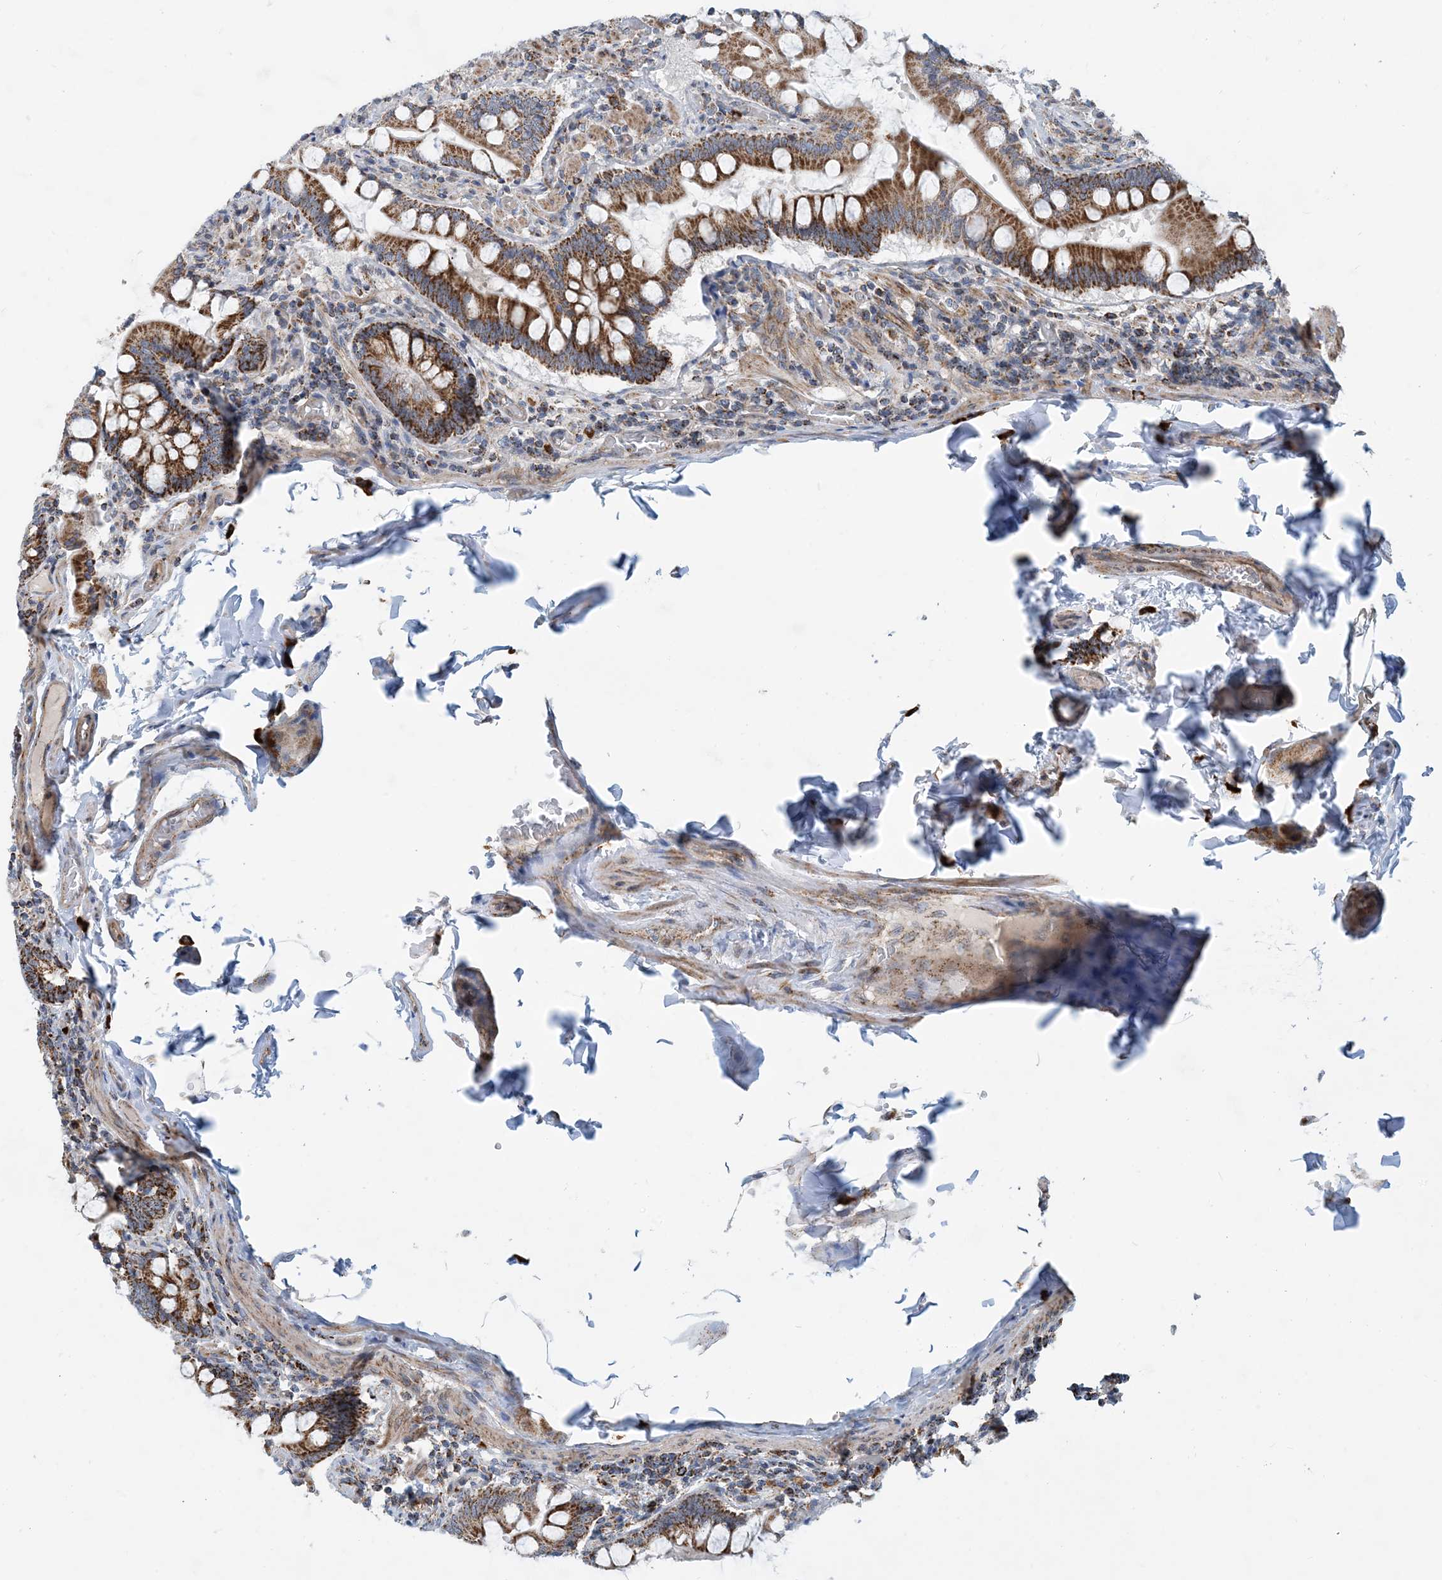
{"staining": {"intensity": "moderate", "quantity": ">75%", "location": "cytoplasmic/membranous"}, "tissue": "small intestine", "cell_type": "Glandular cells", "image_type": "normal", "snomed": [{"axis": "morphology", "description": "Normal tissue, NOS"}, {"axis": "topography", "description": "Small intestine"}], "caption": "DAB (3,3'-diaminobenzidine) immunohistochemical staining of unremarkable small intestine shows moderate cytoplasmic/membranous protein staining in about >75% of glandular cells. (DAB (3,3'-diaminobenzidine) IHC with brightfield microscopy, high magnification).", "gene": "PCDHGA1", "patient": {"sex": "male", "age": 41}}